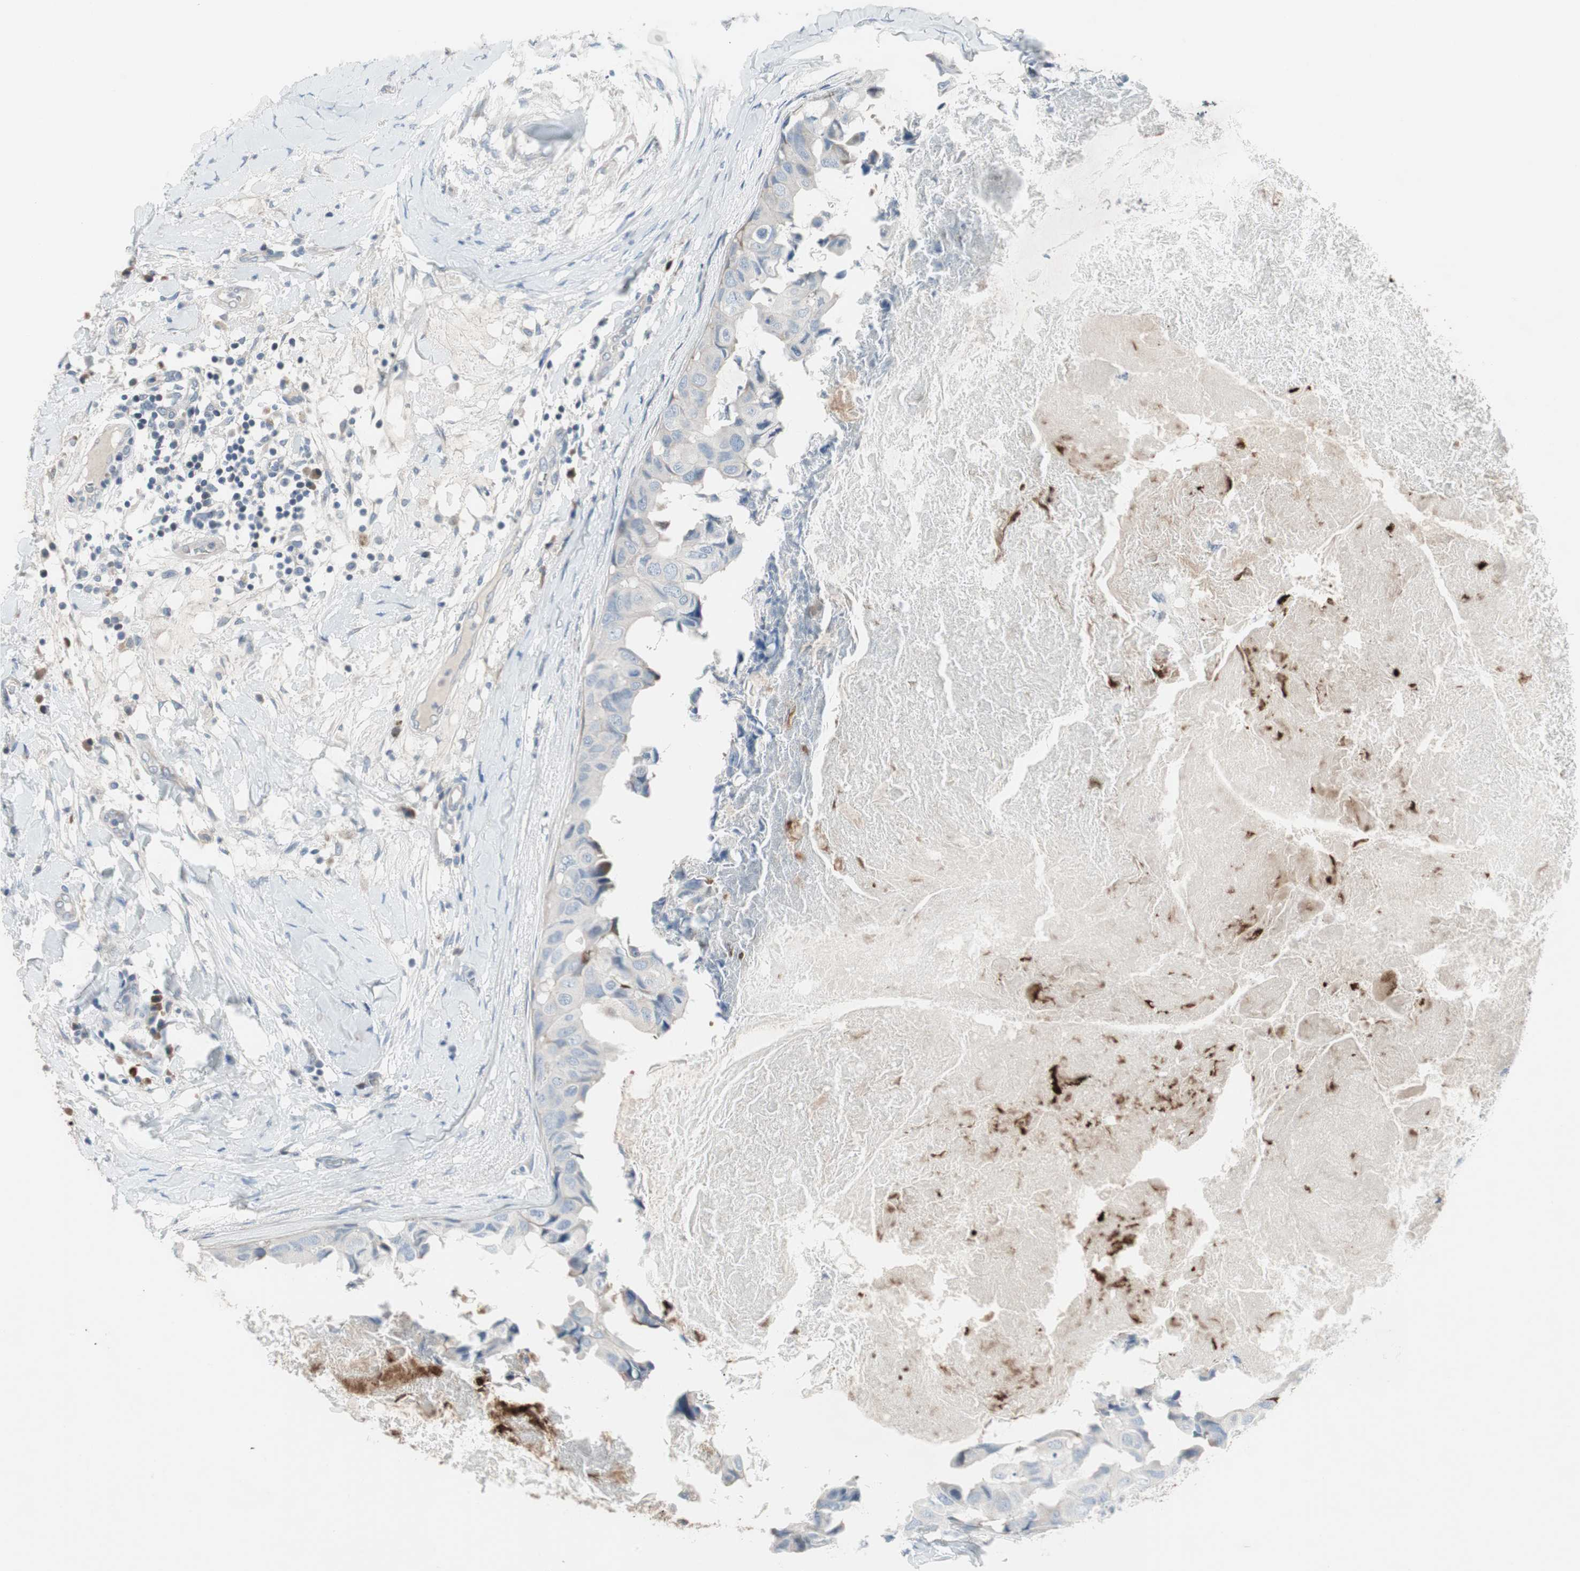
{"staining": {"intensity": "negative", "quantity": "none", "location": "none"}, "tissue": "breast cancer", "cell_type": "Tumor cells", "image_type": "cancer", "snomed": [{"axis": "morphology", "description": "Duct carcinoma"}, {"axis": "topography", "description": "Breast"}], "caption": "Micrograph shows no protein positivity in tumor cells of breast cancer (intraductal carcinoma) tissue.", "gene": "PIGR", "patient": {"sex": "female", "age": 40}}